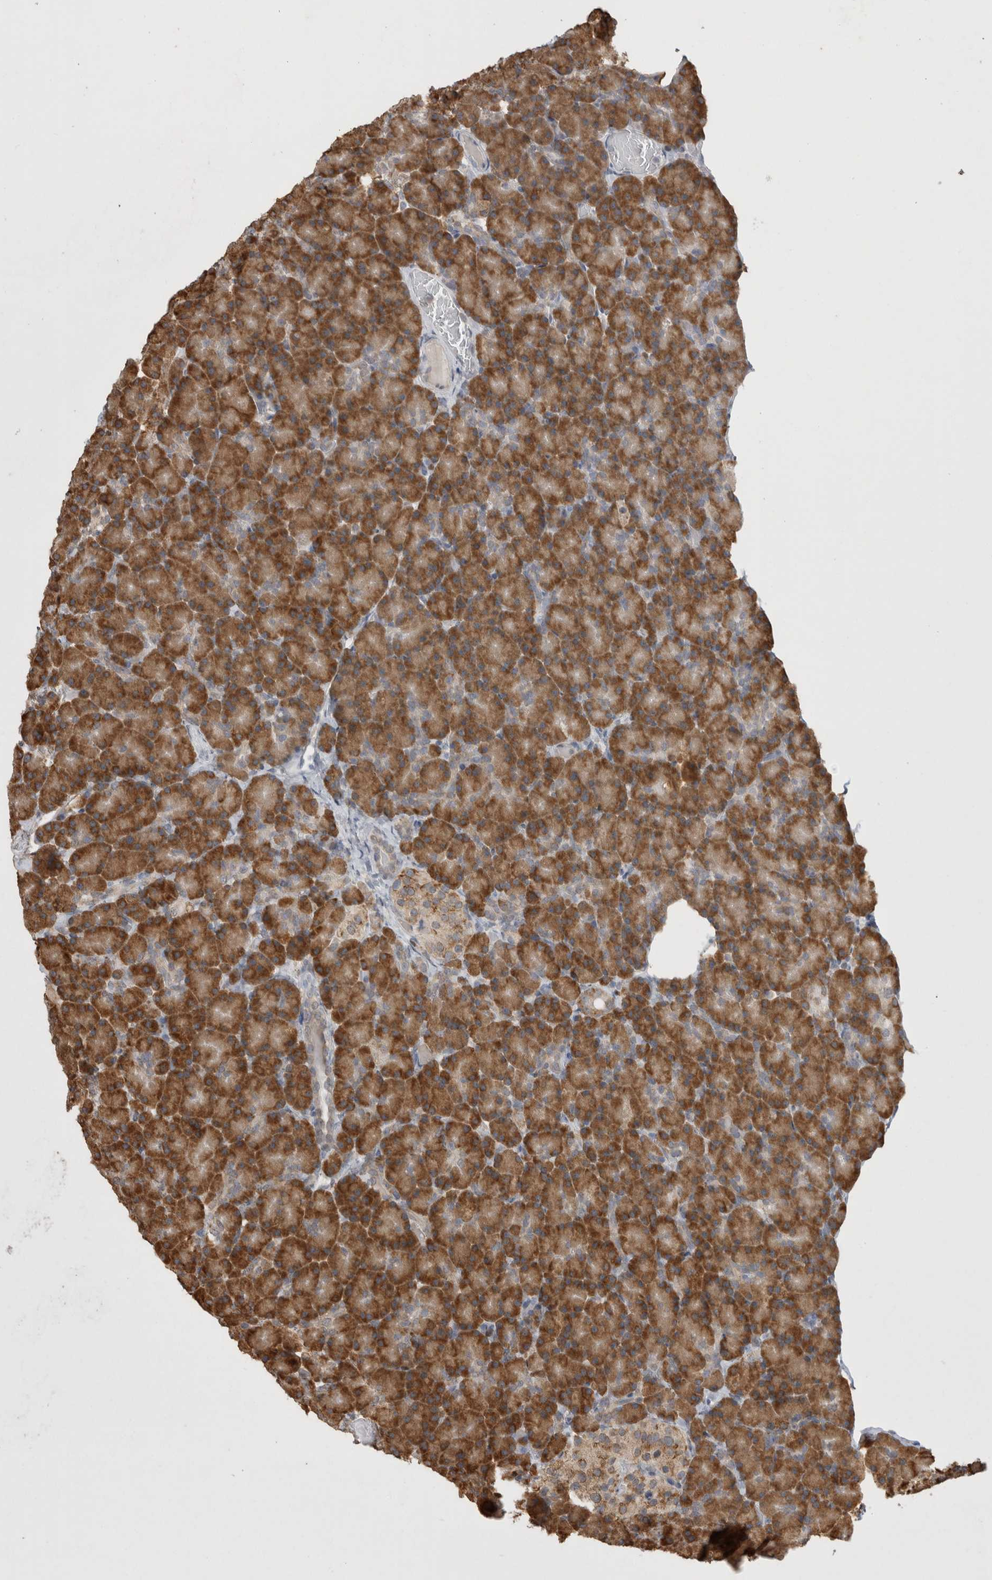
{"staining": {"intensity": "strong", "quantity": ">75%", "location": "cytoplasmic/membranous"}, "tissue": "pancreas", "cell_type": "Exocrine glandular cells", "image_type": "normal", "snomed": [{"axis": "morphology", "description": "Normal tissue, NOS"}, {"axis": "topography", "description": "Pancreas"}], "caption": "Immunohistochemical staining of normal human pancreas exhibits >75% levels of strong cytoplasmic/membranous protein staining in about >75% of exocrine glandular cells.", "gene": "NOMO1", "patient": {"sex": "female", "age": 43}}